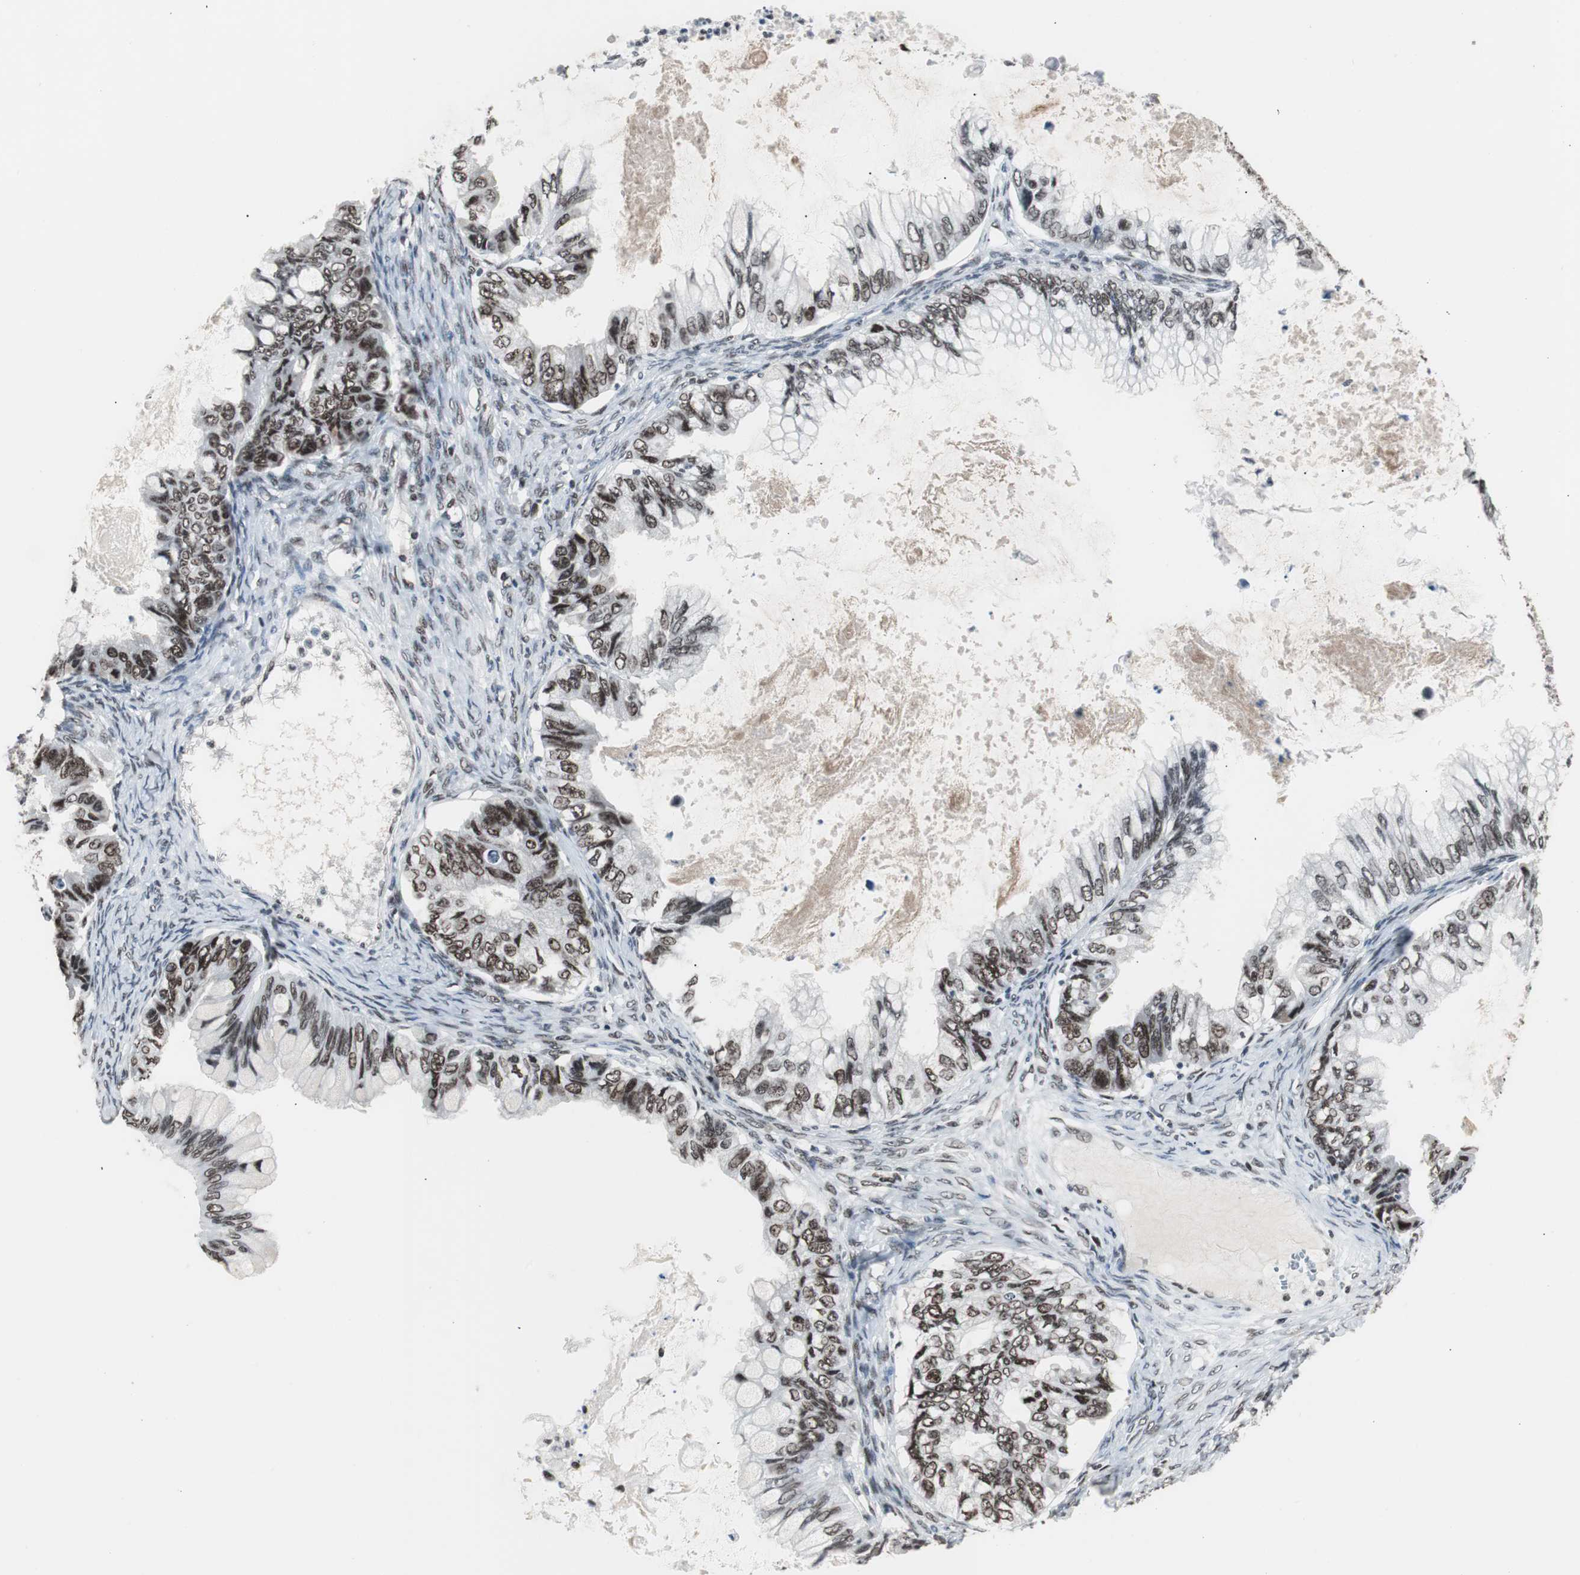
{"staining": {"intensity": "strong", "quantity": ">75%", "location": "nuclear"}, "tissue": "ovarian cancer", "cell_type": "Tumor cells", "image_type": "cancer", "snomed": [{"axis": "morphology", "description": "Cystadenocarcinoma, mucinous, NOS"}, {"axis": "topography", "description": "Ovary"}], "caption": "Immunohistochemical staining of mucinous cystadenocarcinoma (ovarian) demonstrates strong nuclear protein expression in approximately >75% of tumor cells.", "gene": "XRCC1", "patient": {"sex": "female", "age": 80}}